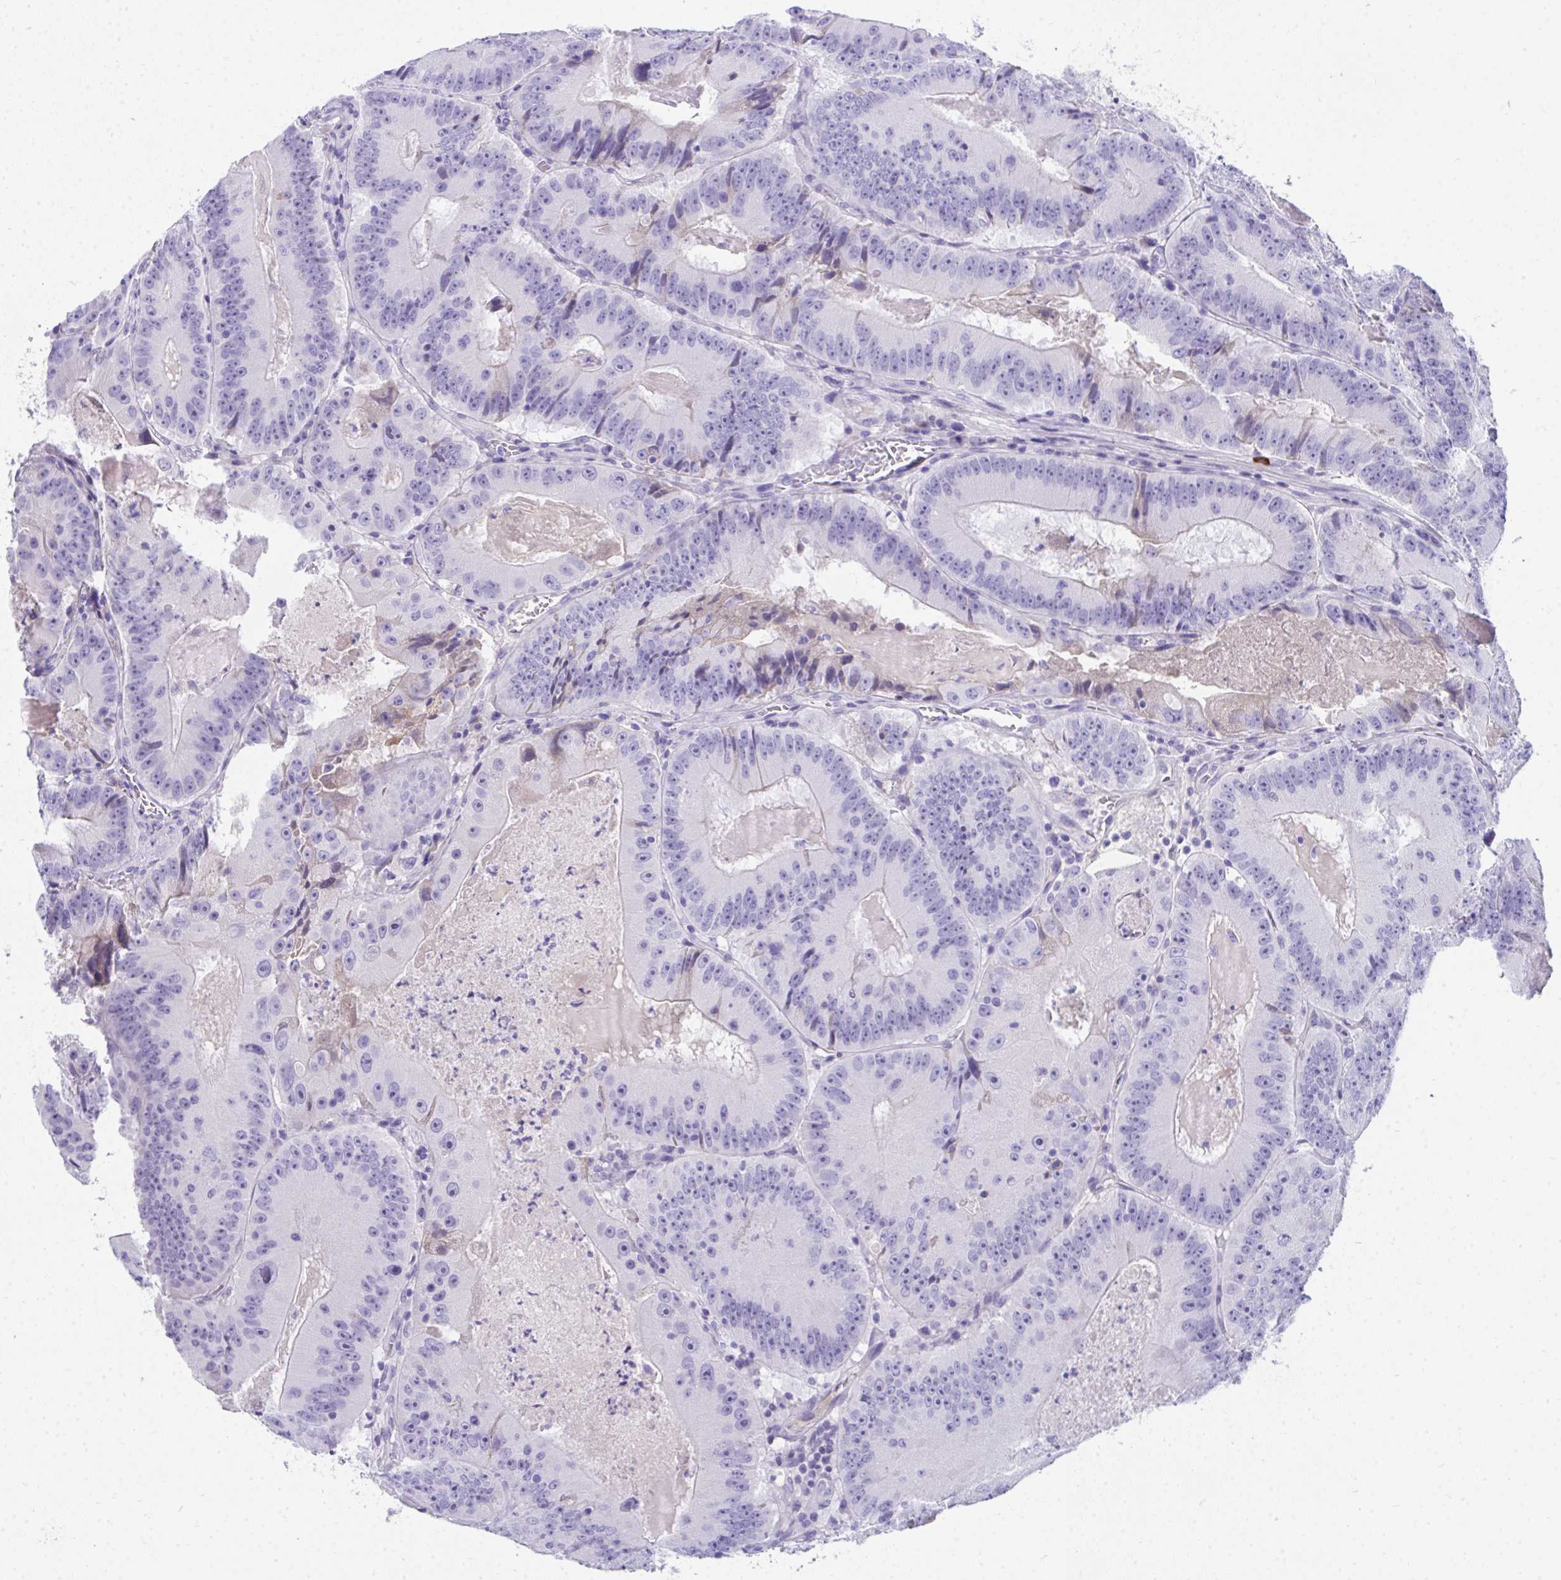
{"staining": {"intensity": "negative", "quantity": "none", "location": "none"}, "tissue": "colorectal cancer", "cell_type": "Tumor cells", "image_type": "cancer", "snomed": [{"axis": "morphology", "description": "Adenocarcinoma, NOS"}, {"axis": "topography", "description": "Colon"}], "caption": "A histopathology image of human colorectal adenocarcinoma is negative for staining in tumor cells.", "gene": "COA5", "patient": {"sex": "female", "age": 86}}